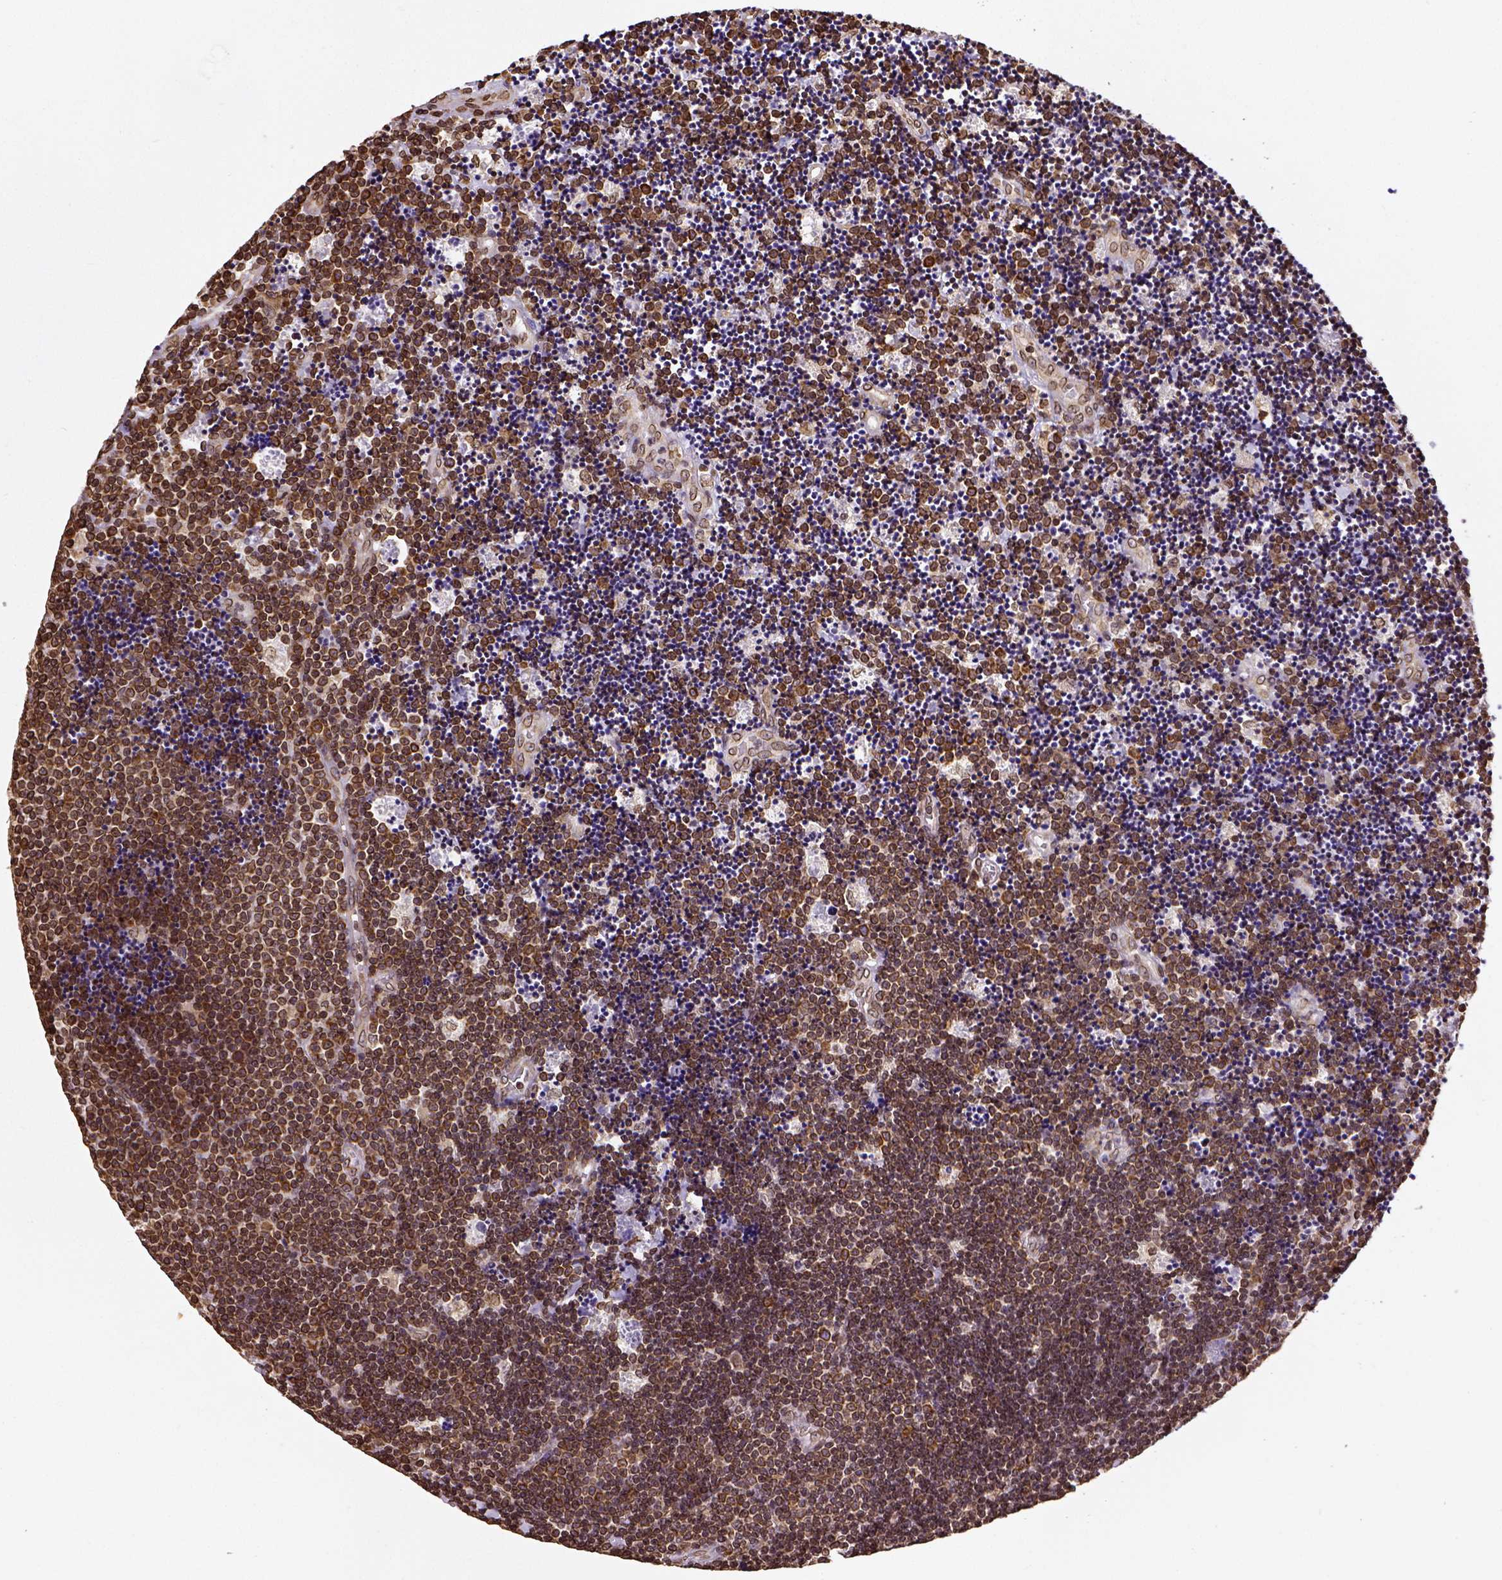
{"staining": {"intensity": "strong", "quantity": ">75%", "location": "cytoplasmic/membranous,nuclear"}, "tissue": "lymphoma", "cell_type": "Tumor cells", "image_type": "cancer", "snomed": [{"axis": "morphology", "description": "Malignant lymphoma, non-Hodgkin's type, Low grade"}, {"axis": "topography", "description": "Brain"}], "caption": "A brown stain shows strong cytoplasmic/membranous and nuclear staining of a protein in lymphoma tumor cells. Using DAB (3,3'-diaminobenzidine) (brown) and hematoxylin (blue) stains, captured at high magnification using brightfield microscopy.", "gene": "MTDH", "patient": {"sex": "female", "age": 66}}